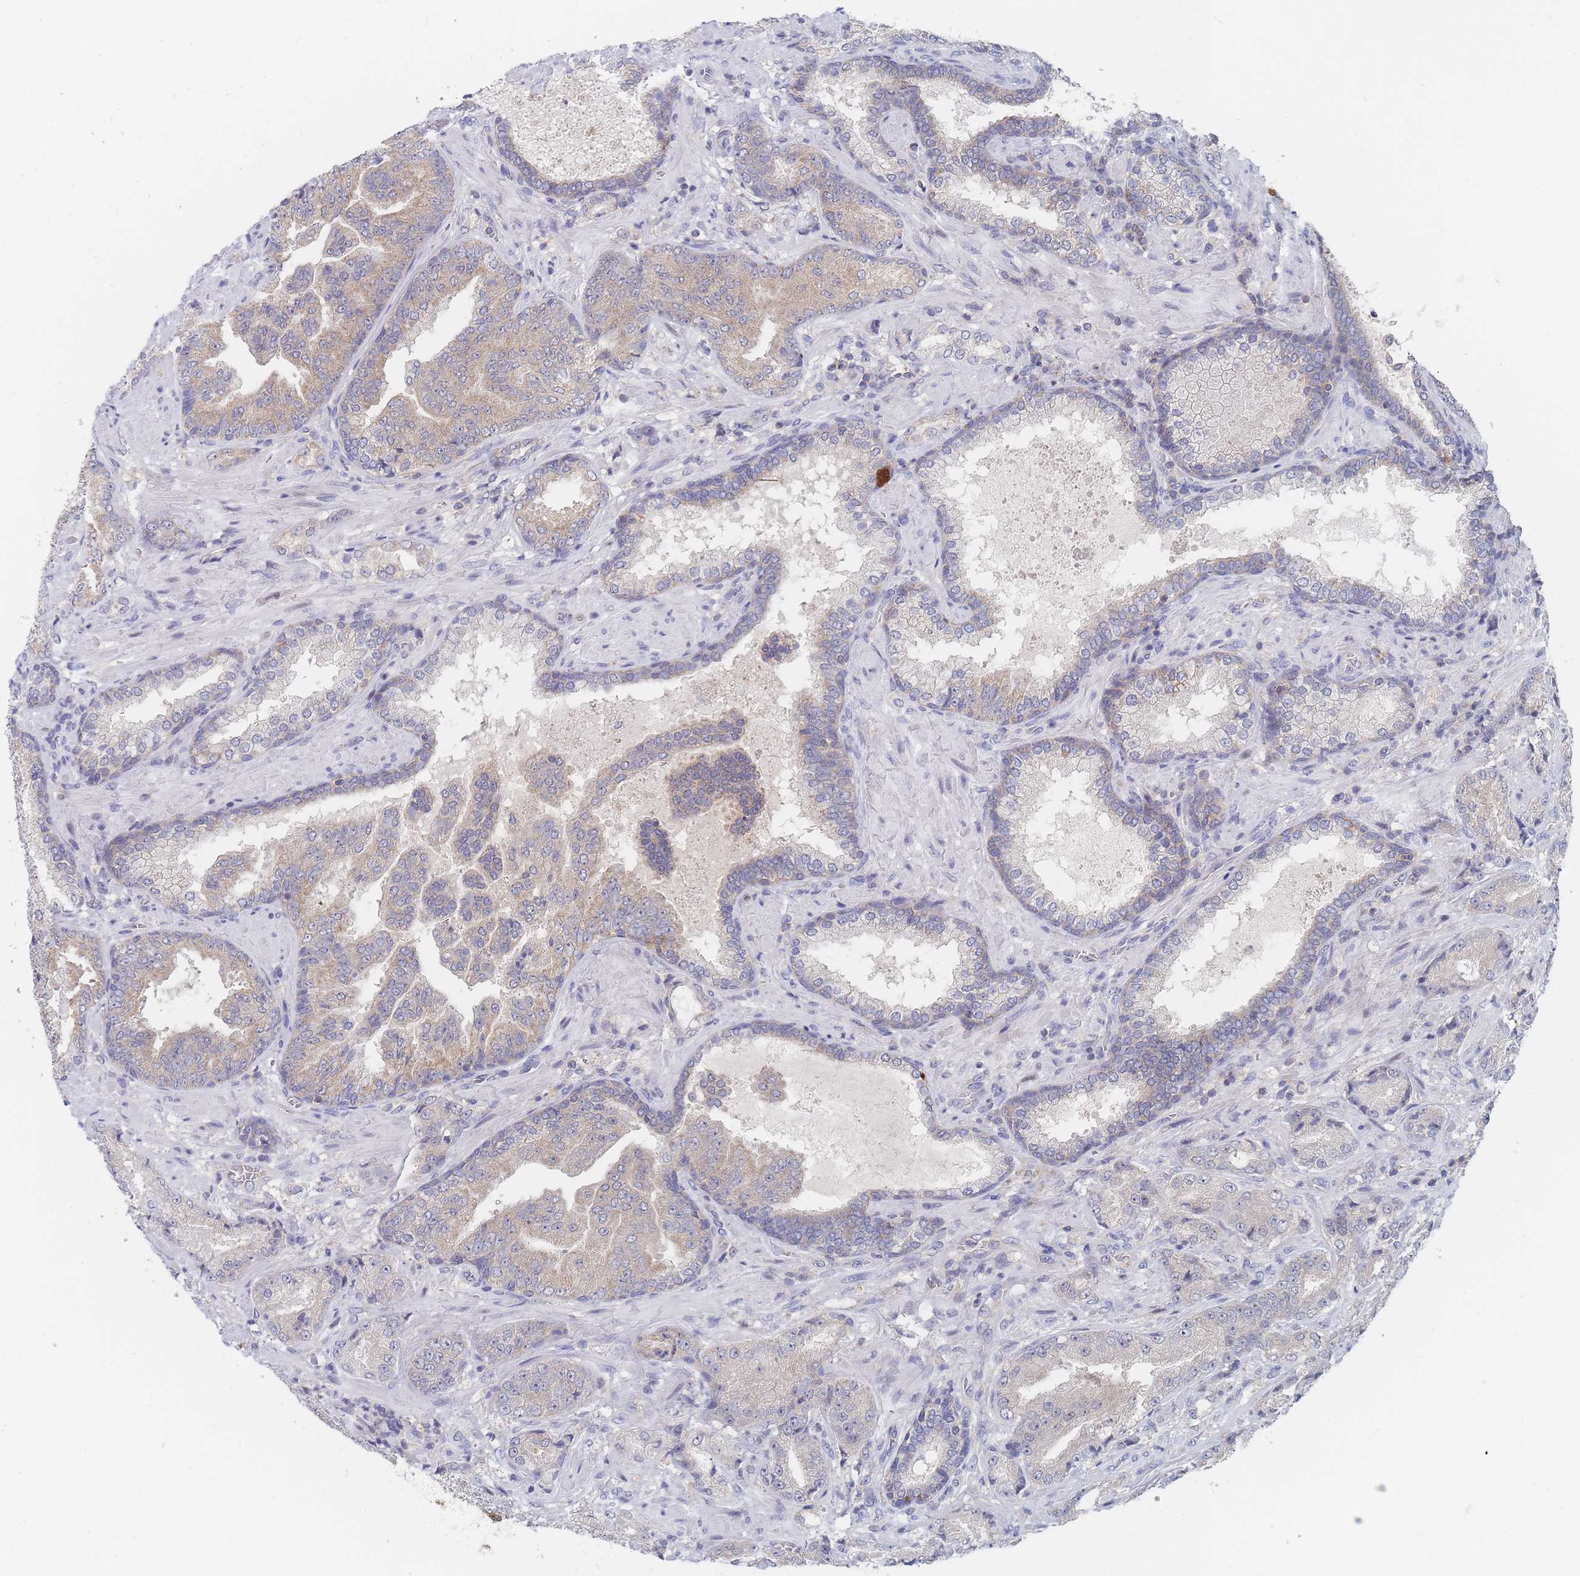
{"staining": {"intensity": "moderate", "quantity": ">75%", "location": "cytoplasmic/membranous"}, "tissue": "prostate cancer", "cell_type": "Tumor cells", "image_type": "cancer", "snomed": [{"axis": "morphology", "description": "Adenocarcinoma, High grade"}, {"axis": "topography", "description": "Prostate"}], "caption": "A photomicrograph of human adenocarcinoma (high-grade) (prostate) stained for a protein exhibits moderate cytoplasmic/membranous brown staining in tumor cells.", "gene": "PPP6C", "patient": {"sex": "male", "age": 68}}